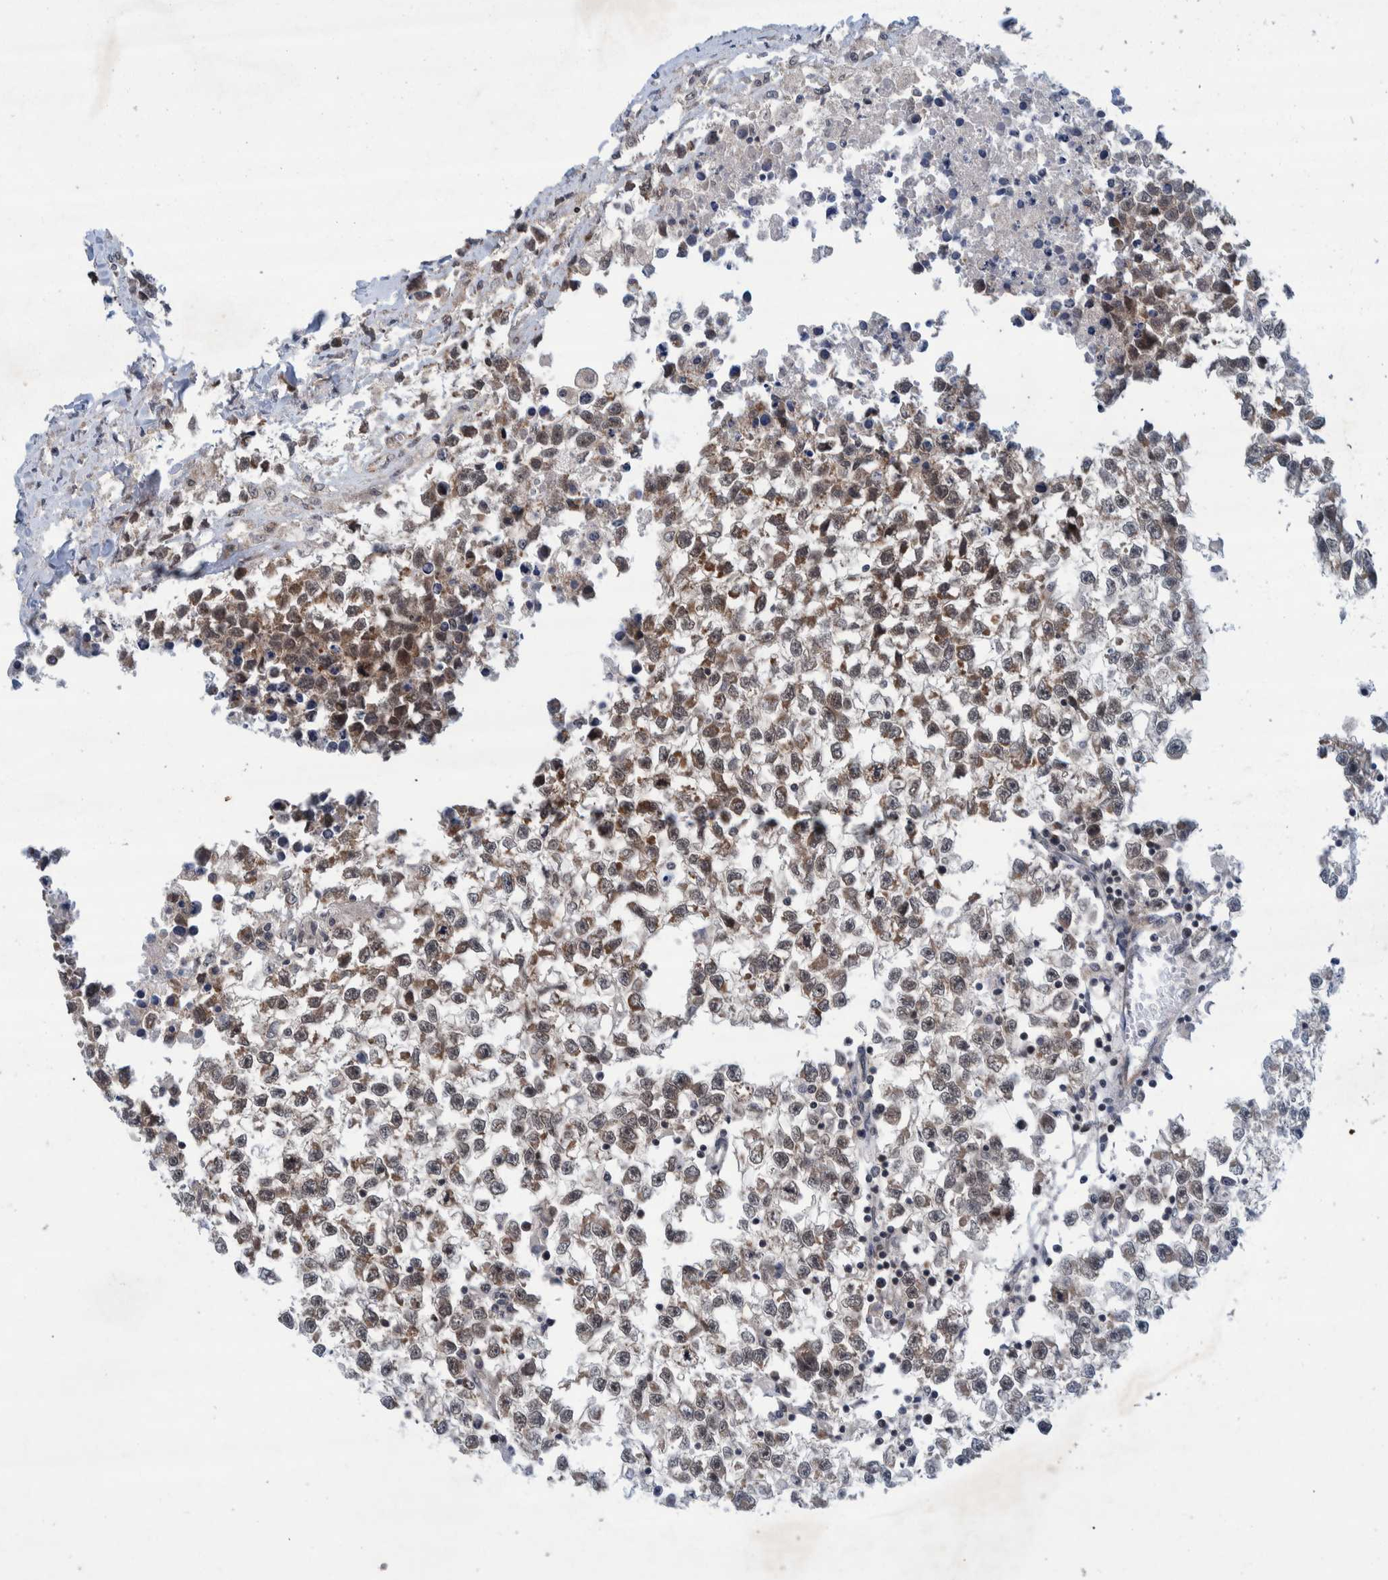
{"staining": {"intensity": "weak", "quantity": "25%-75%", "location": "cytoplasmic/membranous,nuclear"}, "tissue": "testis cancer", "cell_type": "Tumor cells", "image_type": "cancer", "snomed": [{"axis": "morphology", "description": "Seminoma, NOS"}, {"axis": "morphology", "description": "Carcinoma, Embryonal, NOS"}, {"axis": "topography", "description": "Testis"}], "caption": "Testis cancer stained for a protein exhibits weak cytoplasmic/membranous and nuclear positivity in tumor cells. (DAB = brown stain, brightfield microscopy at high magnification).", "gene": "MRPS7", "patient": {"sex": "male", "age": 51}}